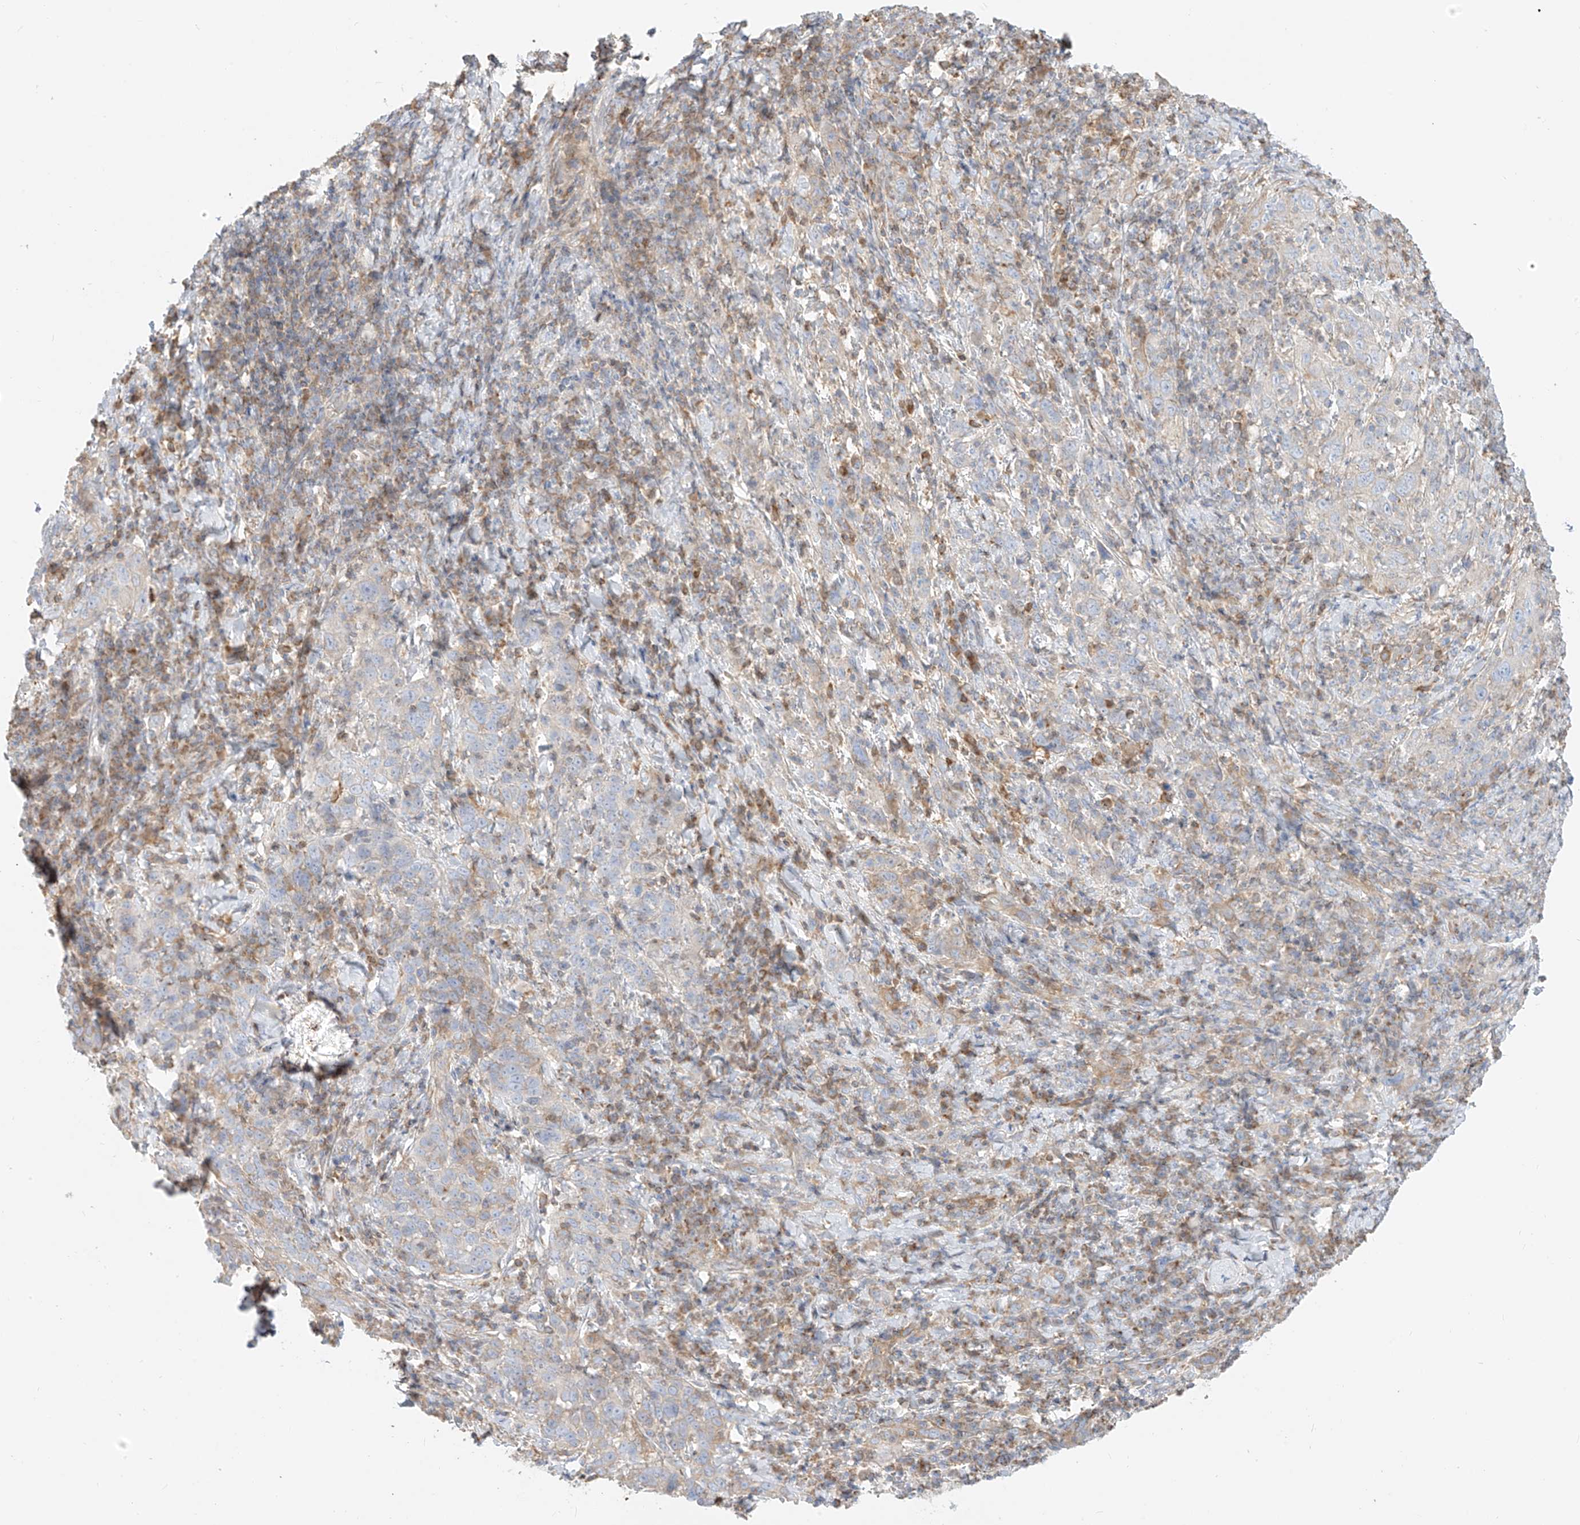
{"staining": {"intensity": "weak", "quantity": "<25%", "location": "cytoplasmic/membranous"}, "tissue": "cervical cancer", "cell_type": "Tumor cells", "image_type": "cancer", "snomed": [{"axis": "morphology", "description": "Squamous cell carcinoma, NOS"}, {"axis": "topography", "description": "Cervix"}], "caption": "High power microscopy micrograph of an immunohistochemistry (IHC) micrograph of squamous cell carcinoma (cervical), revealing no significant expression in tumor cells. The staining is performed using DAB brown chromogen with nuclei counter-stained in using hematoxylin.", "gene": "OCSTAMP", "patient": {"sex": "female", "age": 46}}